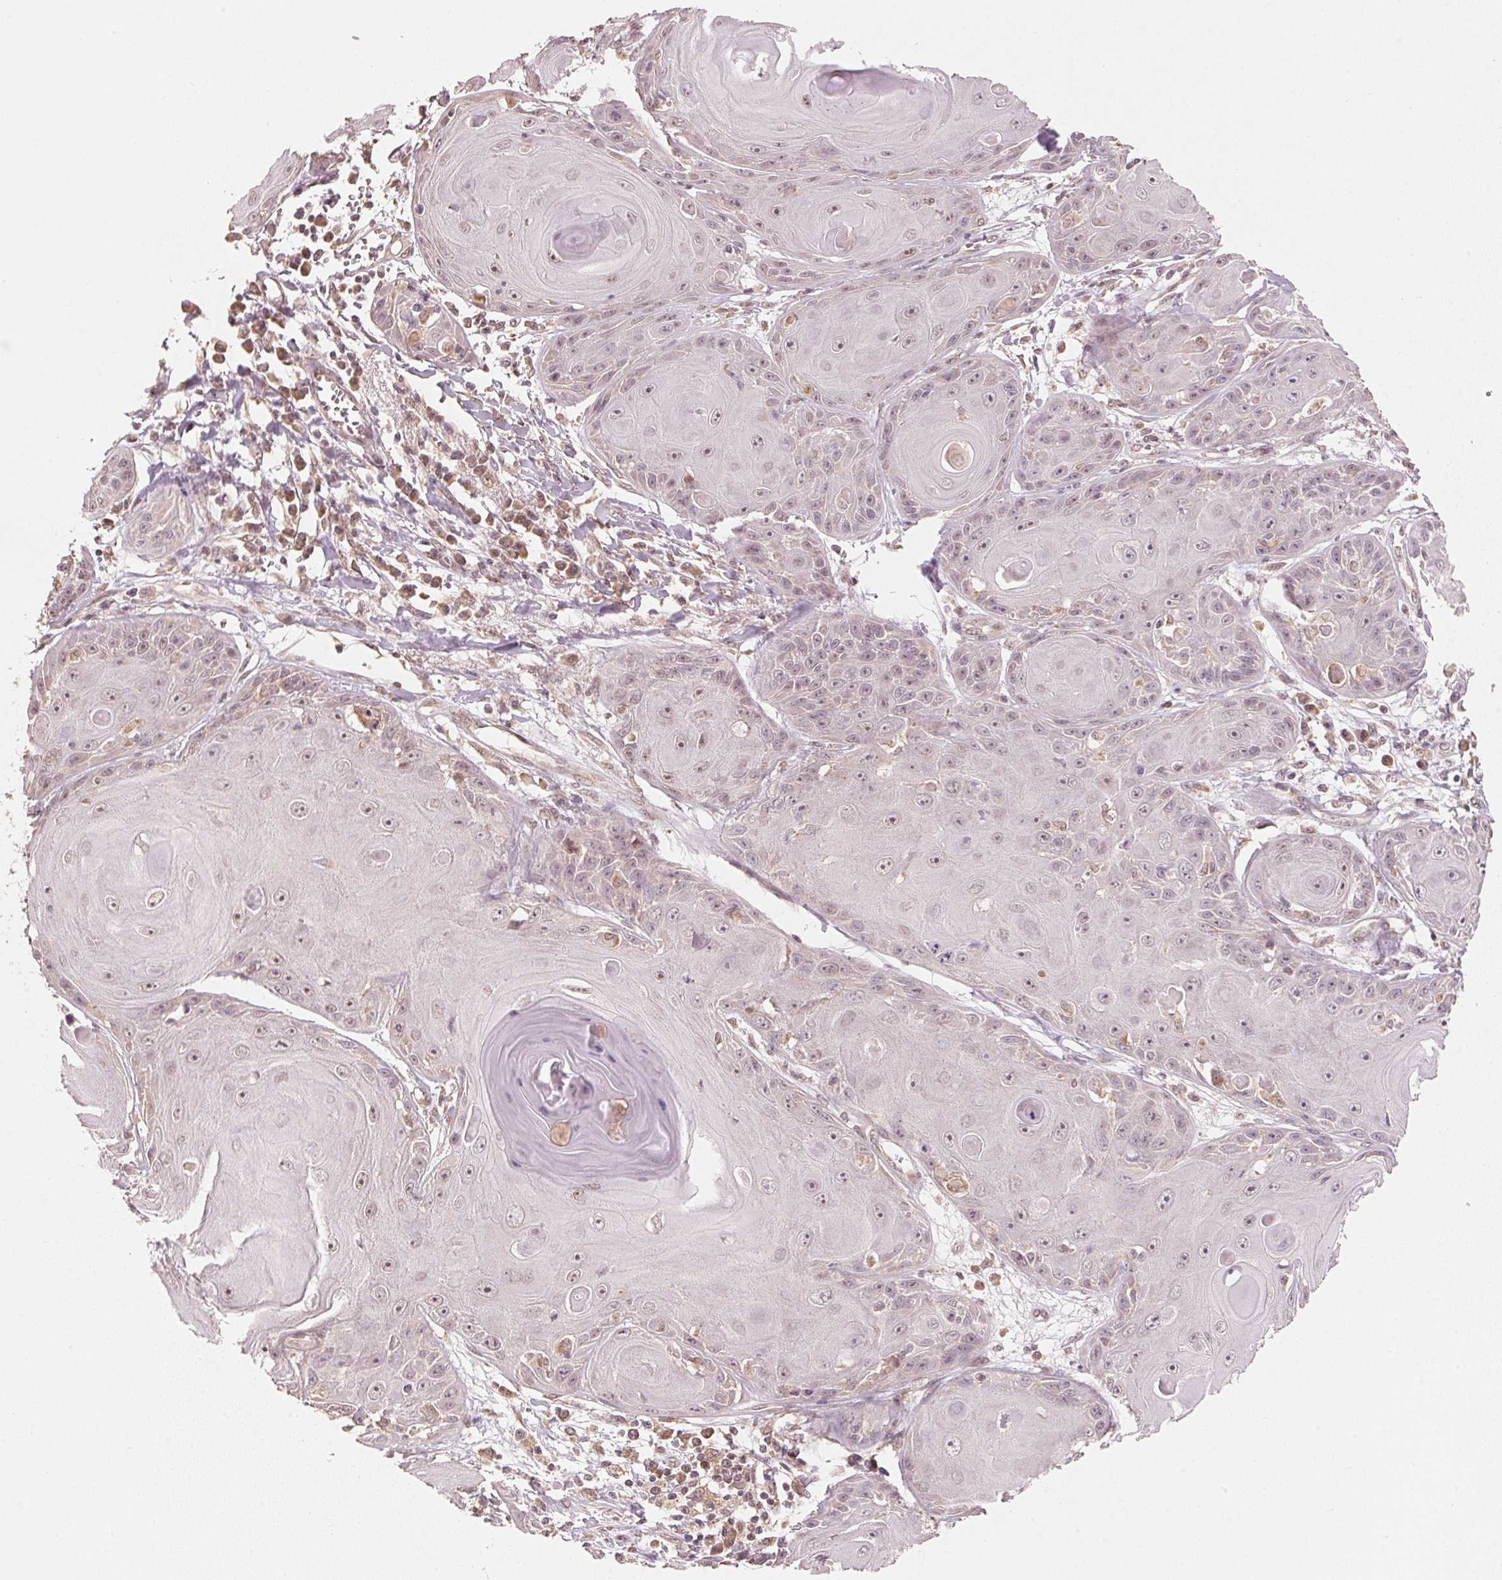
{"staining": {"intensity": "weak", "quantity": "25%-75%", "location": "nuclear"}, "tissue": "skin cancer", "cell_type": "Tumor cells", "image_type": "cancer", "snomed": [{"axis": "morphology", "description": "Squamous cell carcinoma, NOS"}, {"axis": "topography", "description": "Skin"}, {"axis": "topography", "description": "Vulva"}], "caption": "Skin cancer stained with a brown dye displays weak nuclear positive staining in about 25%-75% of tumor cells.", "gene": "C2orf73", "patient": {"sex": "female", "age": 85}}